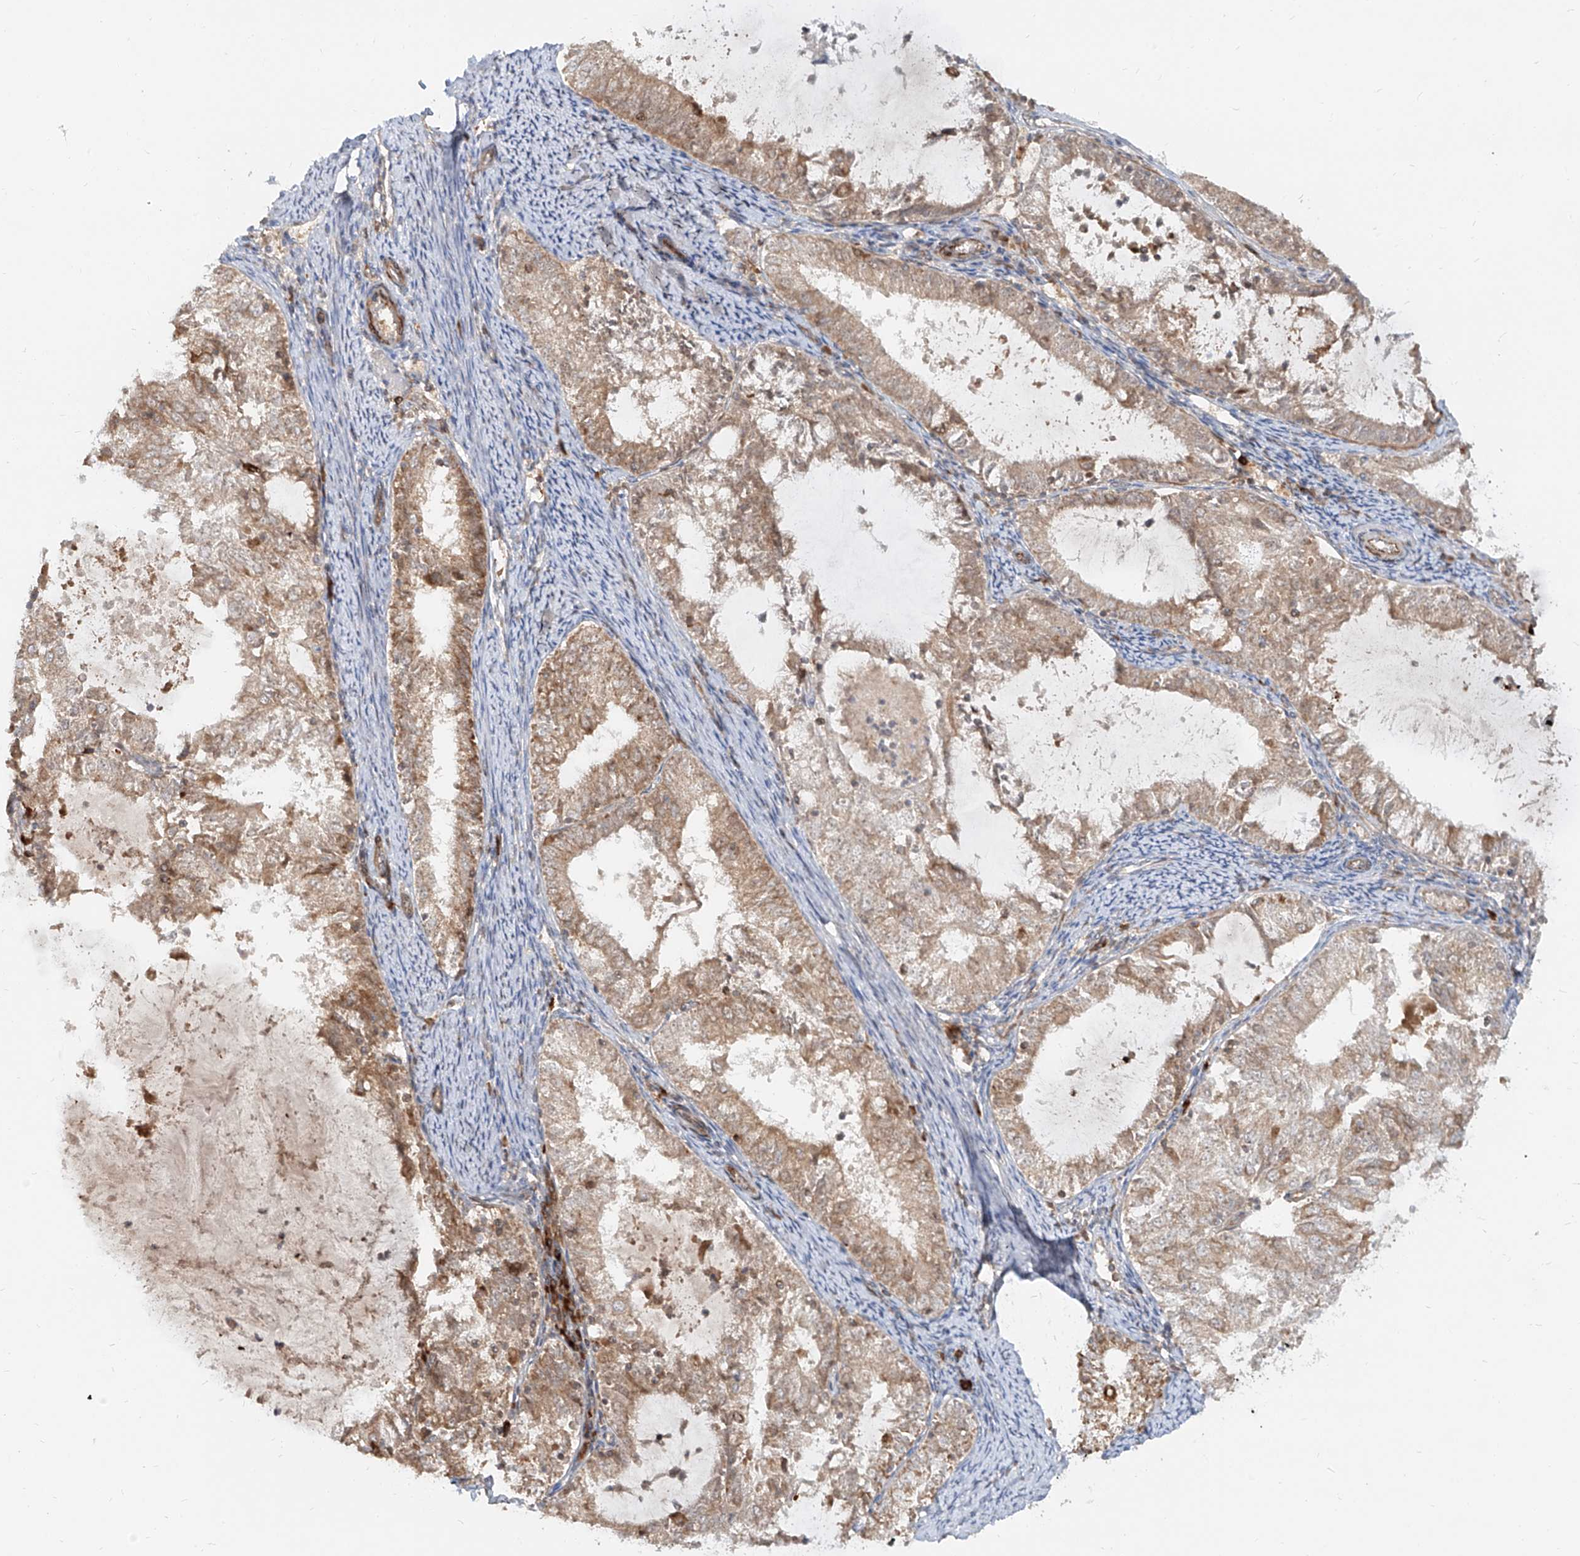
{"staining": {"intensity": "weak", "quantity": "25%-75%", "location": "cytoplasmic/membranous"}, "tissue": "endometrial cancer", "cell_type": "Tumor cells", "image_type": "cancer", "snomed": [{"axis": "morphology", "description": "Adenocarcinoma, NOS"}, {"axis": "topography", "description": "Endometrium"}], "caption": "A histopathology image of endometrial cancer (adenocarcinoma) stained for a protein exhibits weak cytoplasmic/membranous brown staining in tumor cells. The staining was performed using DAB to visualize the protein expression in brown, while the nuclei were stained in blue with hematoxylin (Magnification: 20x).", "gene": "FGD2", "patient": {"sex": "female", "age": 57}}